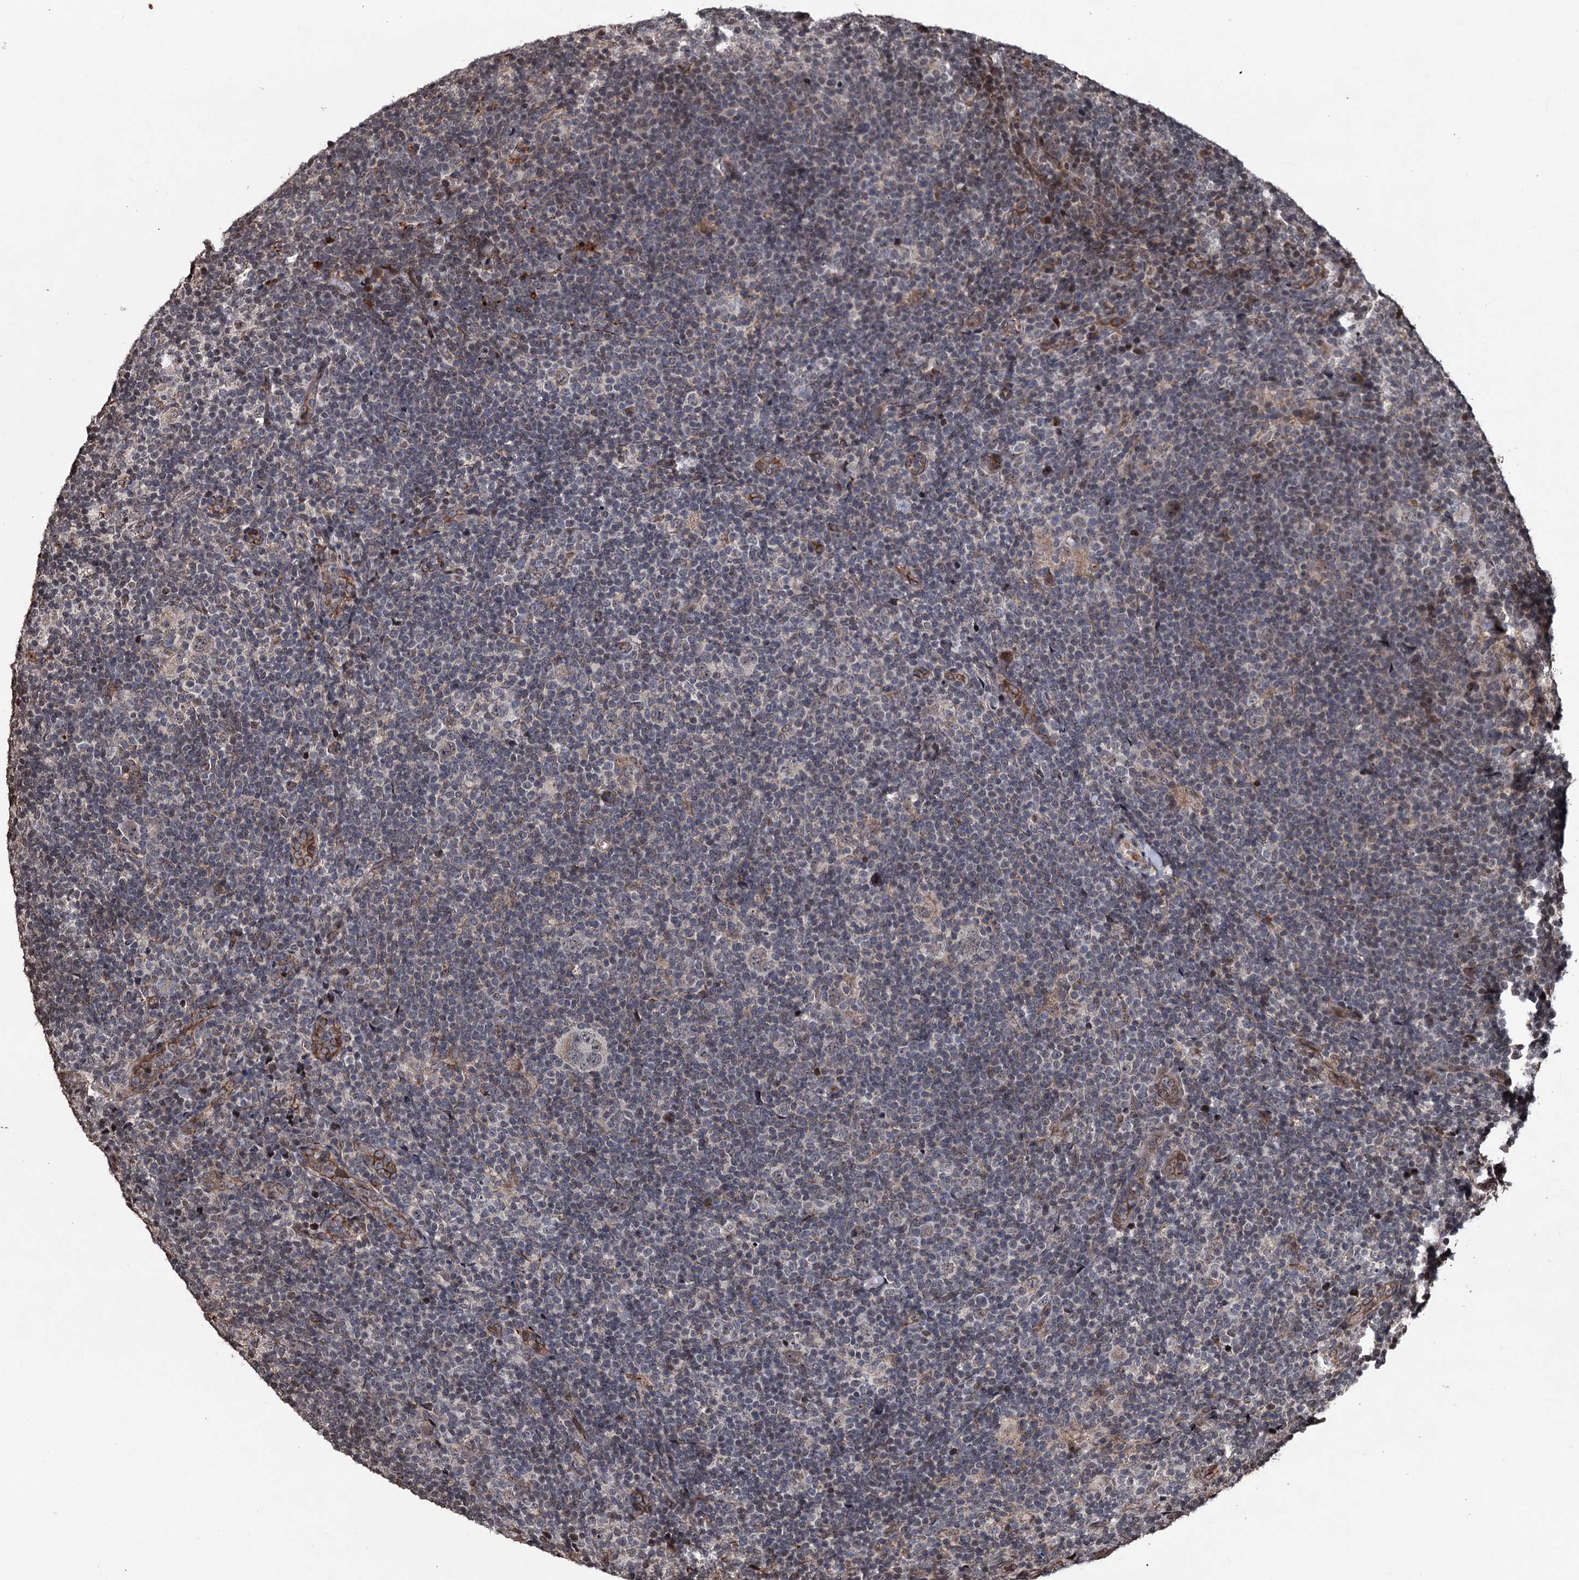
{"staining": {"intensity": "weak", "quantity": "<25%", "location": "cytoplasmic/membranous"}, "tissue": "lymphoma", "cell_type": "Tumor cells", "image_type": "cancer", "snomed": [{"axis": "morphology", "description": "Hodgkin's disease, NOS"}, {"axis": "topography", "description": "Lymph node"}], "caption": "Image shows no significant protein expression in tumor cells of Hodgkin's disease.", "gene": "EYA4", "patient": {"sex": "female", "age": 57}}